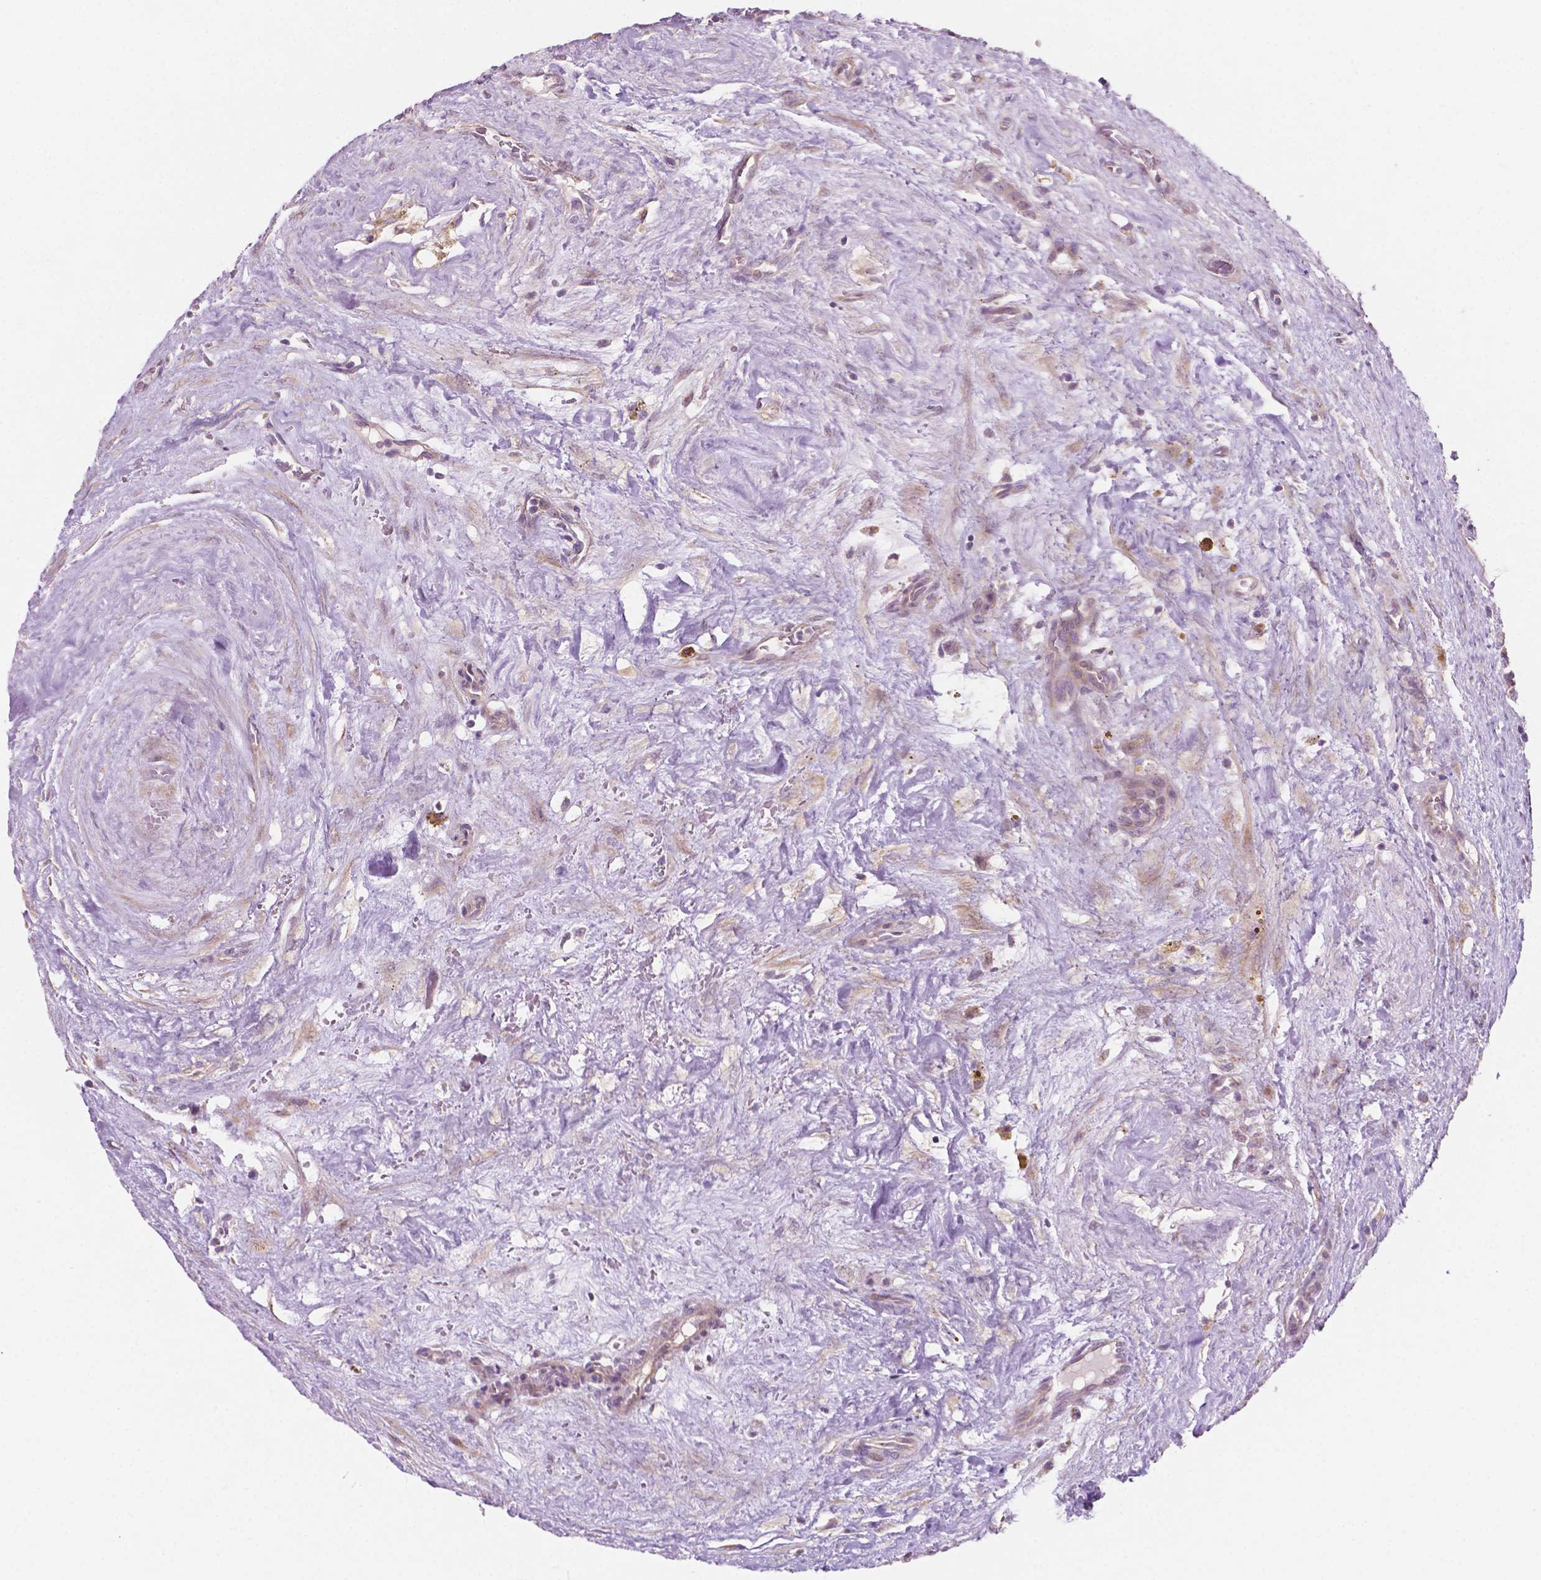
{"staining": {"intensity": "weak", "quantity": ">75%", "location": "cytoplasmic/membranous"}, "tissue": "testis cancer", "cell_type": "Tumor cells", "image_type": "cancer", "snomed": [{"axis": "morphology", "description": "Seminoma, NOS"}, {"axis": "topography", "description": "Testis"}], "caption": "The histopathology image exhibits immunohistochemical staining of testis cancer (seminoma). There is weak cytoplasmic/membranous expression is seen in approximately >75% of tumor cells.", "gene": "LRP1B", "patient": {"sex": "male", "age": 71}}